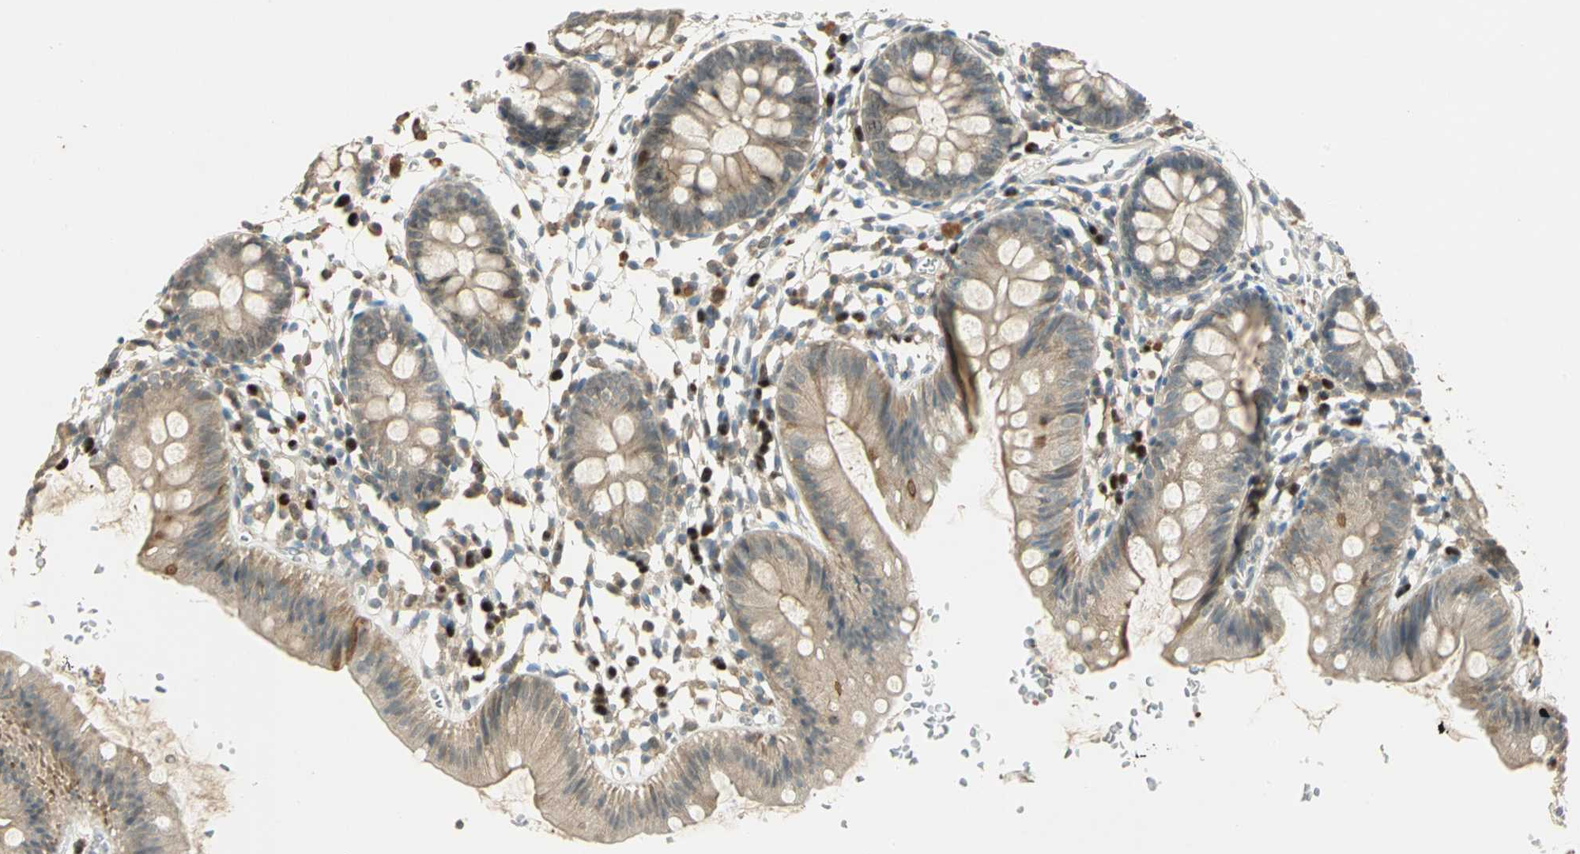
{"staining": {"intensity": "negative", "quantity": "none", "location": "none"}, "tissue": "colon", "cell_type": "Endothelial cells", "image_type": "normal", "snomed": [{"axis": "morphology", "description": "Normal tissue, NOS"}, {"axis": "topography", "description": "Colon"}], "caption": "IHC micrograph of unremarkable colon: human colon stained with DAB shows no significant protein staining in endothelial cells.", "gene": "BIRC2", "patient": {"sex": "male", "age": 14}}